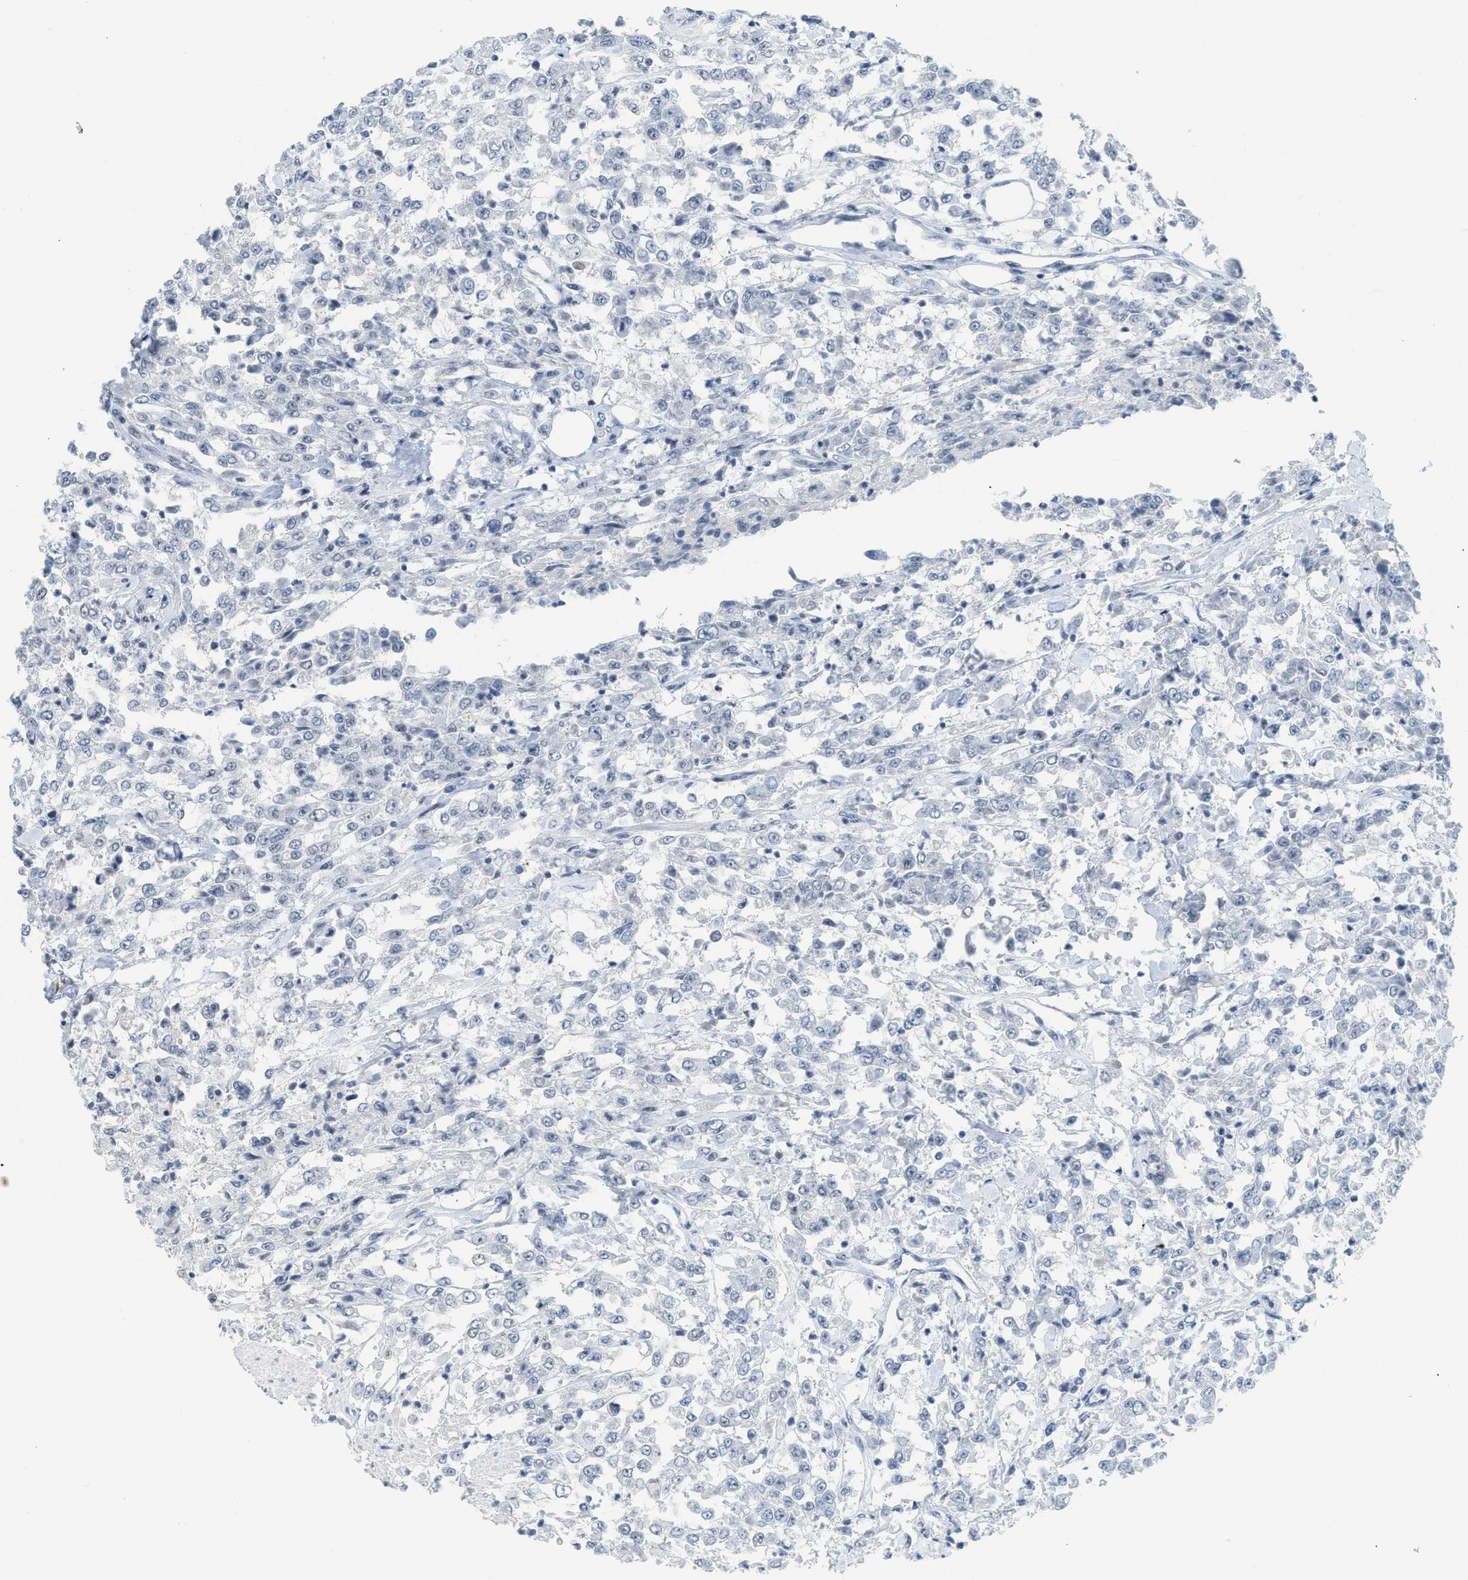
{"staining": {"intensity": "negative", "quantity": "none", "location": "none"}, "tissue": "urothelial cancer", "cell_type": "Tumor cells", "image_type": "cancer", "snomed": [{"axis": "morphology", "description": "Urothelial carcinoma, High grade"}, {"axis": "topography", "description": "Urinary bladder"}], "caption": "This is a histopathology image of immunohistochemistry staining of high-grade urothelial carcinoma, which shows no expression in tumor cells.", "gene": "PBX1", "patient": {"sex": "male", "age": 46}}